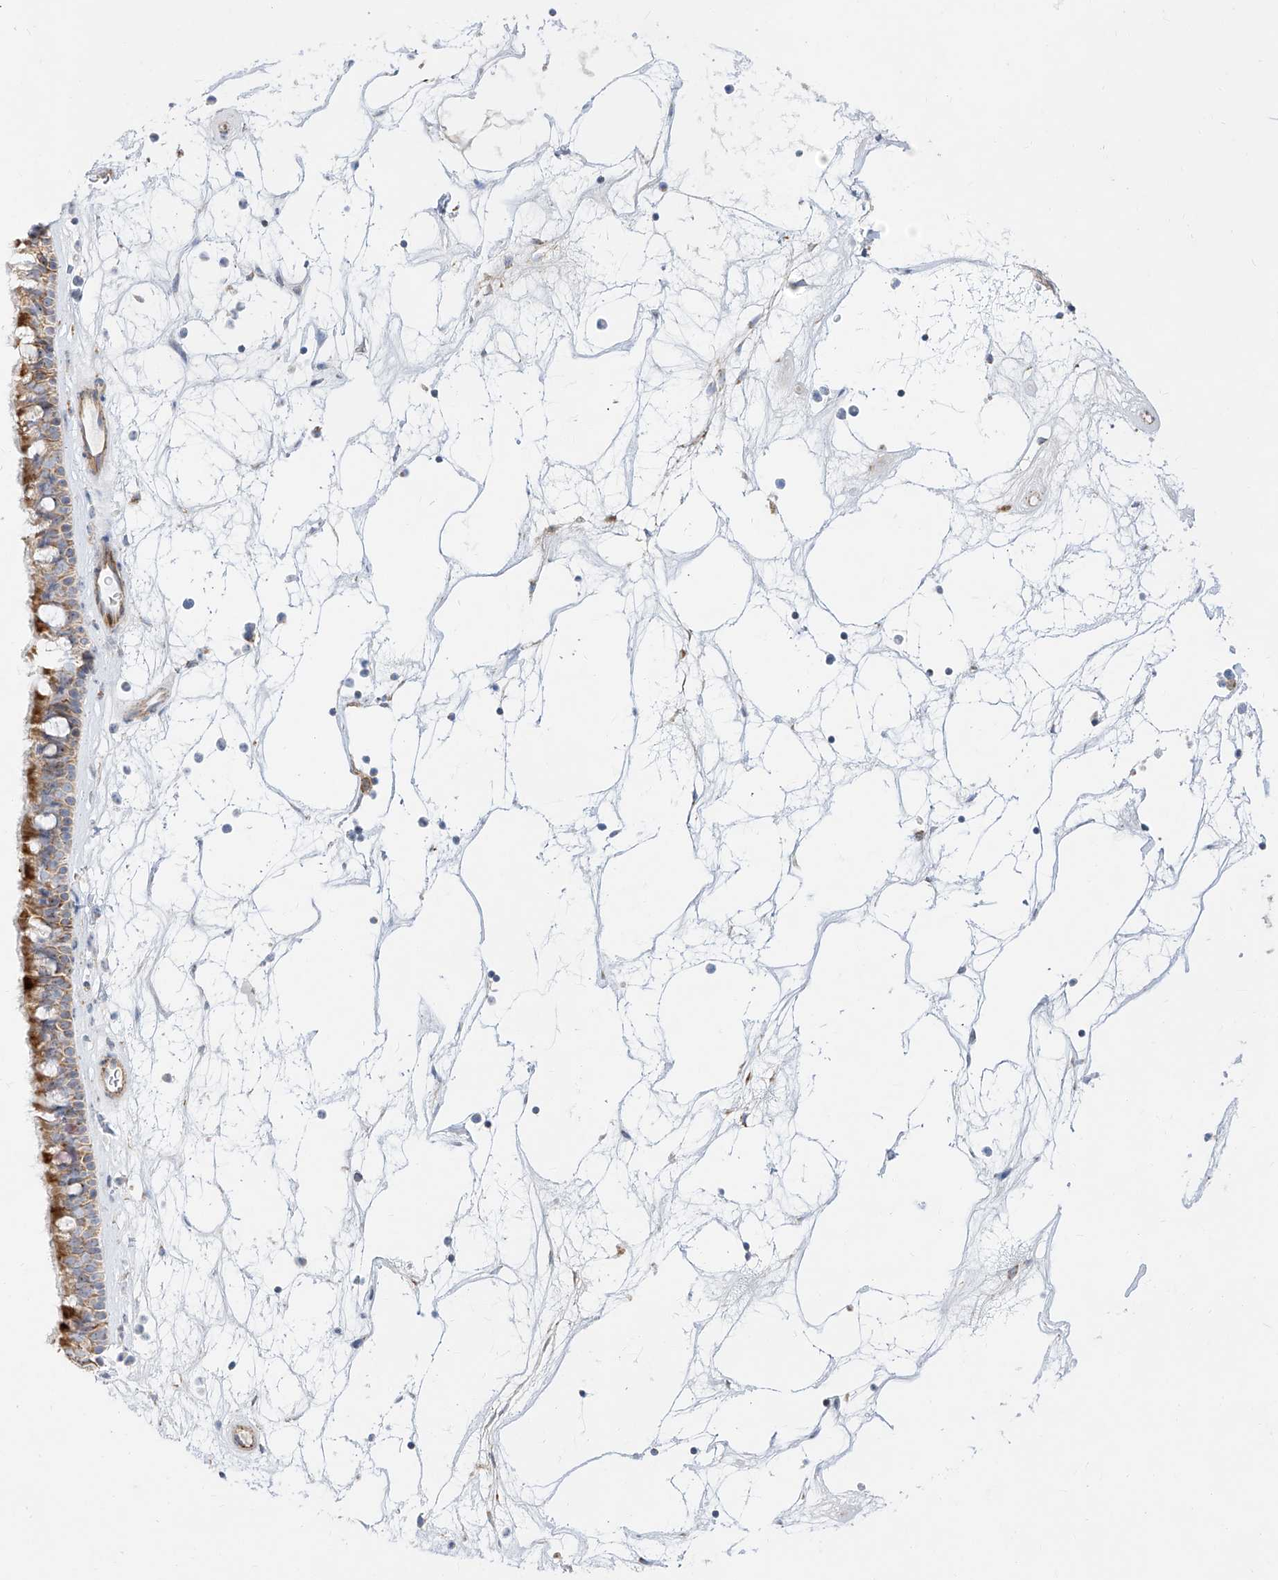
{"staining": {"intensity": "moderate", "quantity": ">75%", "location": "cytoplasmic/membranous"}, "tissue": "nasopharynx", "cell_type": "Respiratory epithelial cells", "image_type": "normal", "snomed": [{"axis": "morphology", "description": "Normal tissue, NOS"}, {"axis": "topography", "description": "Nasopharynx"}], "caption": "Immunohistochemical staining of normal nasopharynx displays moderate cytoplasmic/membranous protein expression in approximately >75% of respiratory epithelial cells. (Stains: DAB (3,3'-diaminobenzidine) in brown, nuclei in blue, Microscopy: brightfield microscopy at high magnification).", "gene": "CST9", "patient": {"sex": "male", "age": 64}}